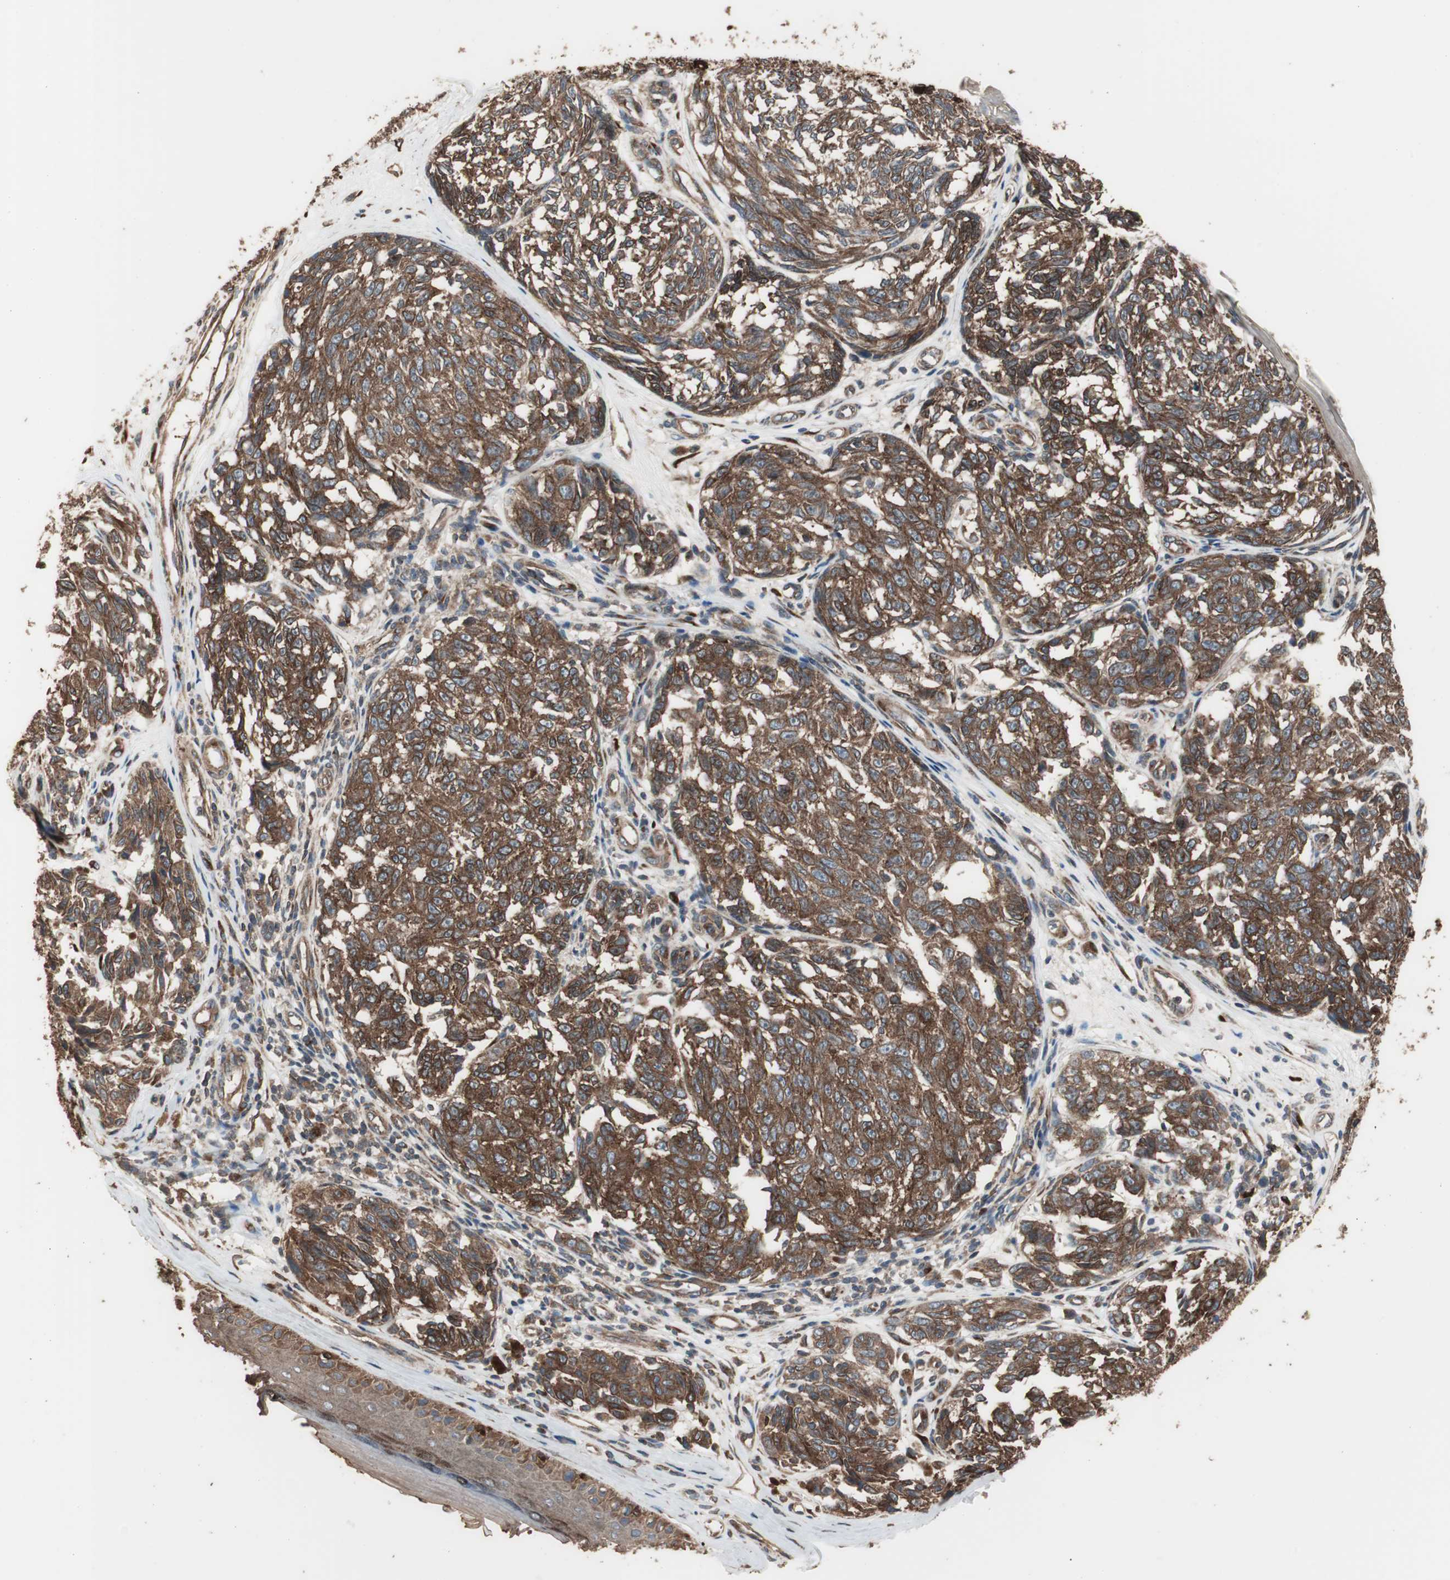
{"staining": {"intensity": "strong", "quantity": ">75%", "location": "cytoplasmic/membranous"}, "tissue": "melanoma", "cell_type": "Tumor cells", "image_type": "cancer", "snomed": [{"axis": "morphology", "description": "Malignant melanoma, NOS"}, {"axis": "topography", "description": "Skin"}], "caption": "Immunohistochemistry (IHC) micrograph of neoplastic tissue: malignant melanoma stained using immunohistochemistry exhibits high levels of strong protein expression localized specifically in the cytoplasmic/membranous of tumor cells, appearing as a cytoplasmic/membranous brown color.", "gene": "LZTS1", "patient": {"sex": "female", "age": 64}}